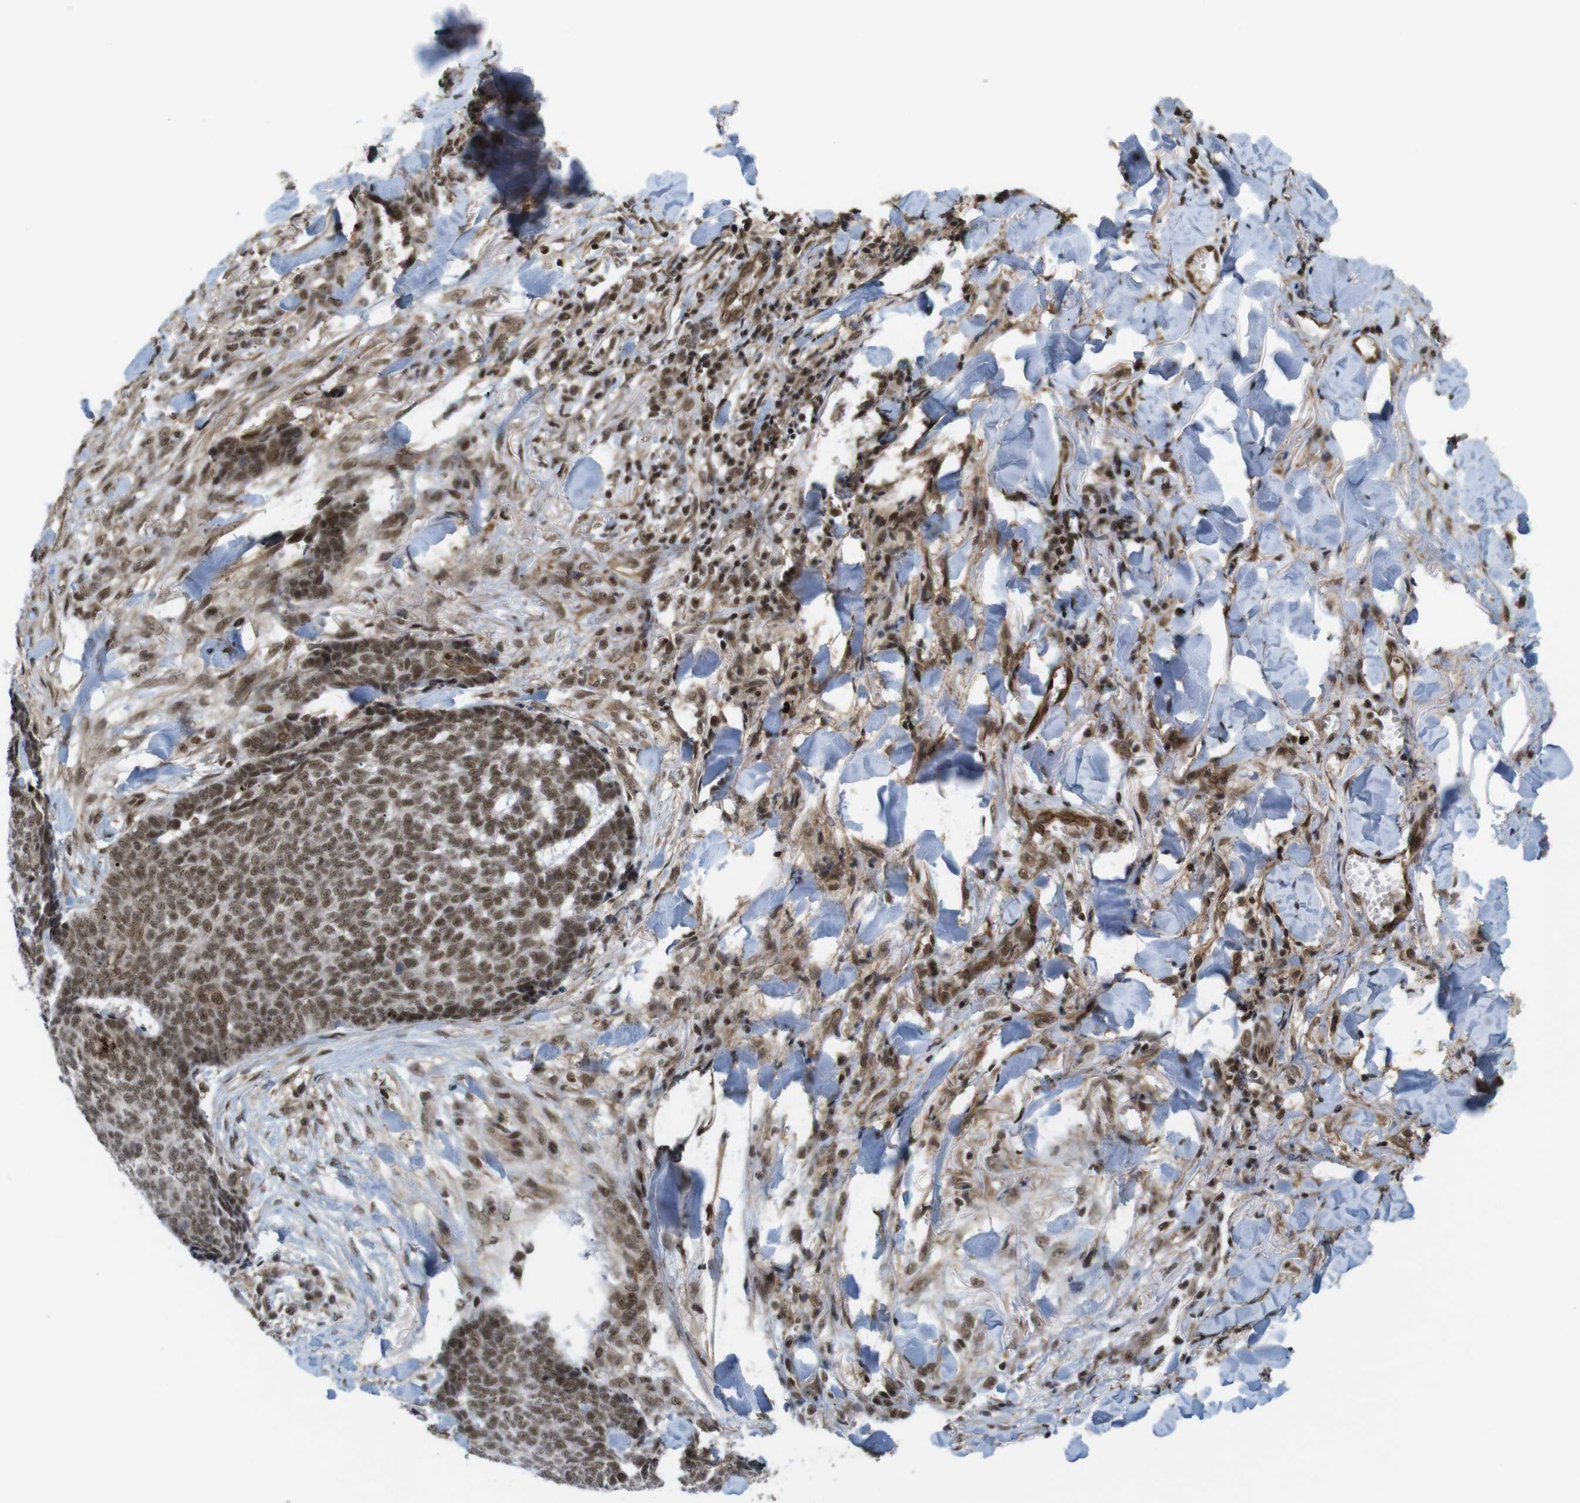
{"staining": {"intensity": "moderate", "quantity": ">75%", "location": "cytoplasmic/membranous,nuclear"}, "tissue": "skin cancer", "cell_type": "Tumor cells", "image_type": "cancer", "snomed": [{"axis": "morphology", "description": "Basal cell carcinoma"}, {"axis": "topography", "description": "Skin"}], "caption": "The histopathology image reveals a brown stain indicating the presence of a protein in the cytoplasmic/membranous and nuclear of tumor cells in basal cell carcinoma (skin). Nuclei are stained in blue.", "gene": "SP2", "patient": {"sex": "male", "age": 84}}